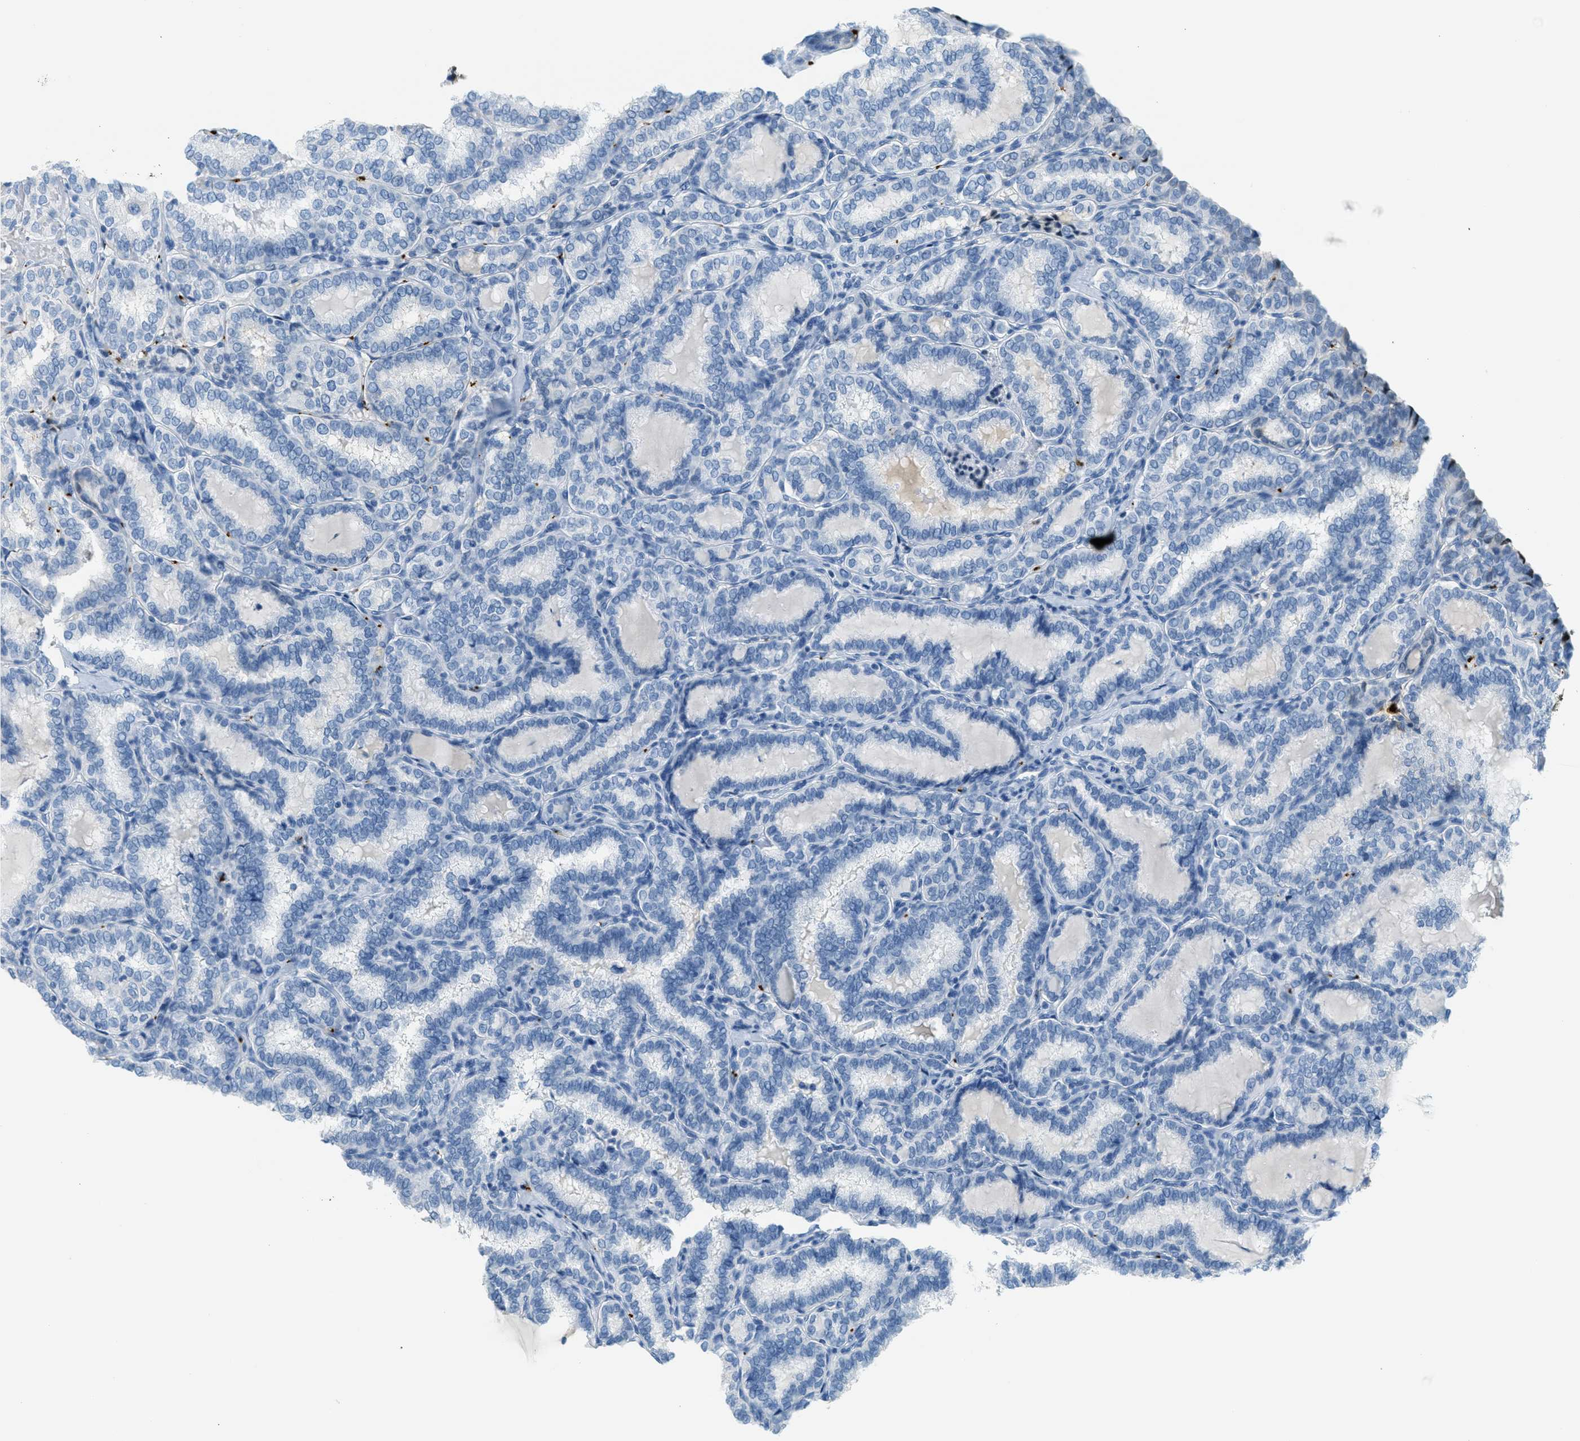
{"staining": {"intensity": "negative", "quantity": "none", "location": "none"}, "tissue": "thyroid cancer", "cell_type": "Tumor cells", "image_type": "cancer", "snomed": [{"axis": "morphology", "description": "Normal tissue, NOS"}, {"axis": "morphology", "description": "Papillary adenocarcinoma, NOS"}, {"axis": "topography", "description": "Thyroid gland"}], "caption": "Thyroid cancer (papillary adenocarcinoma) was stained to show a protein in brown. There is no significant expression in tumor cells.", "gene": "PPBP", "patient": {"sex": "female", "age": 30}}